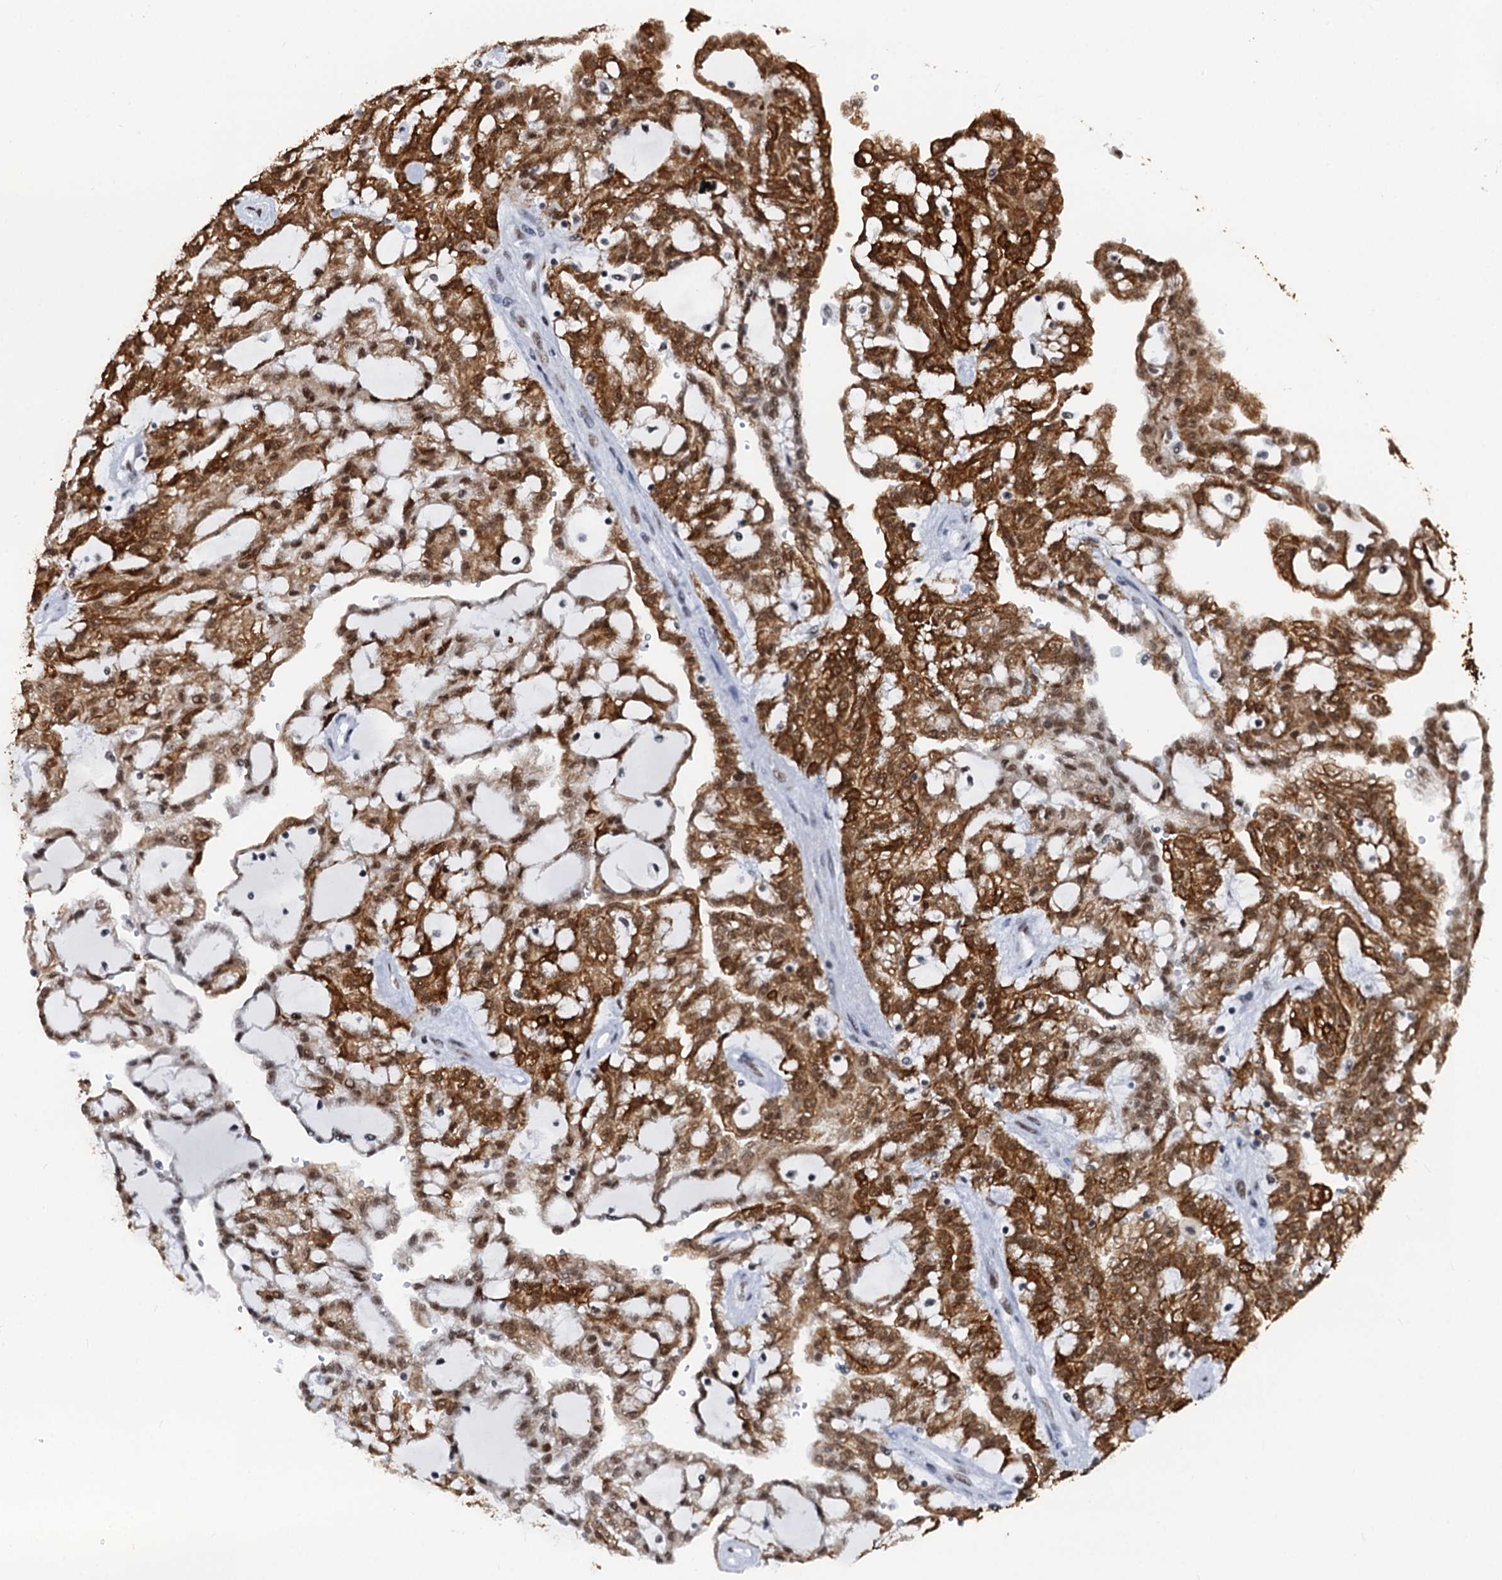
{"staining": {"intensity": "moderate", "quantity": ">75%", "location": "cytoplasmic/membranous,nuclear"}, "tissue": "renal cancer", "cell_type": "Tumor cells", "image_type": "cancer", "snomed": [{"axis": "morphology", "description": "Adenocarcinoma, NOS"}, {"axis": "topography", "description": "Kidney"}], "caption": "IHC of human renal cancer (adenocarcinoma) displays medium levels of moderate cytoplasmic/membranous and nuclear expression in approximately >75% of tumor cells.", "gene": "DDX23", "patient": {"sex": "male", "age": 63}}